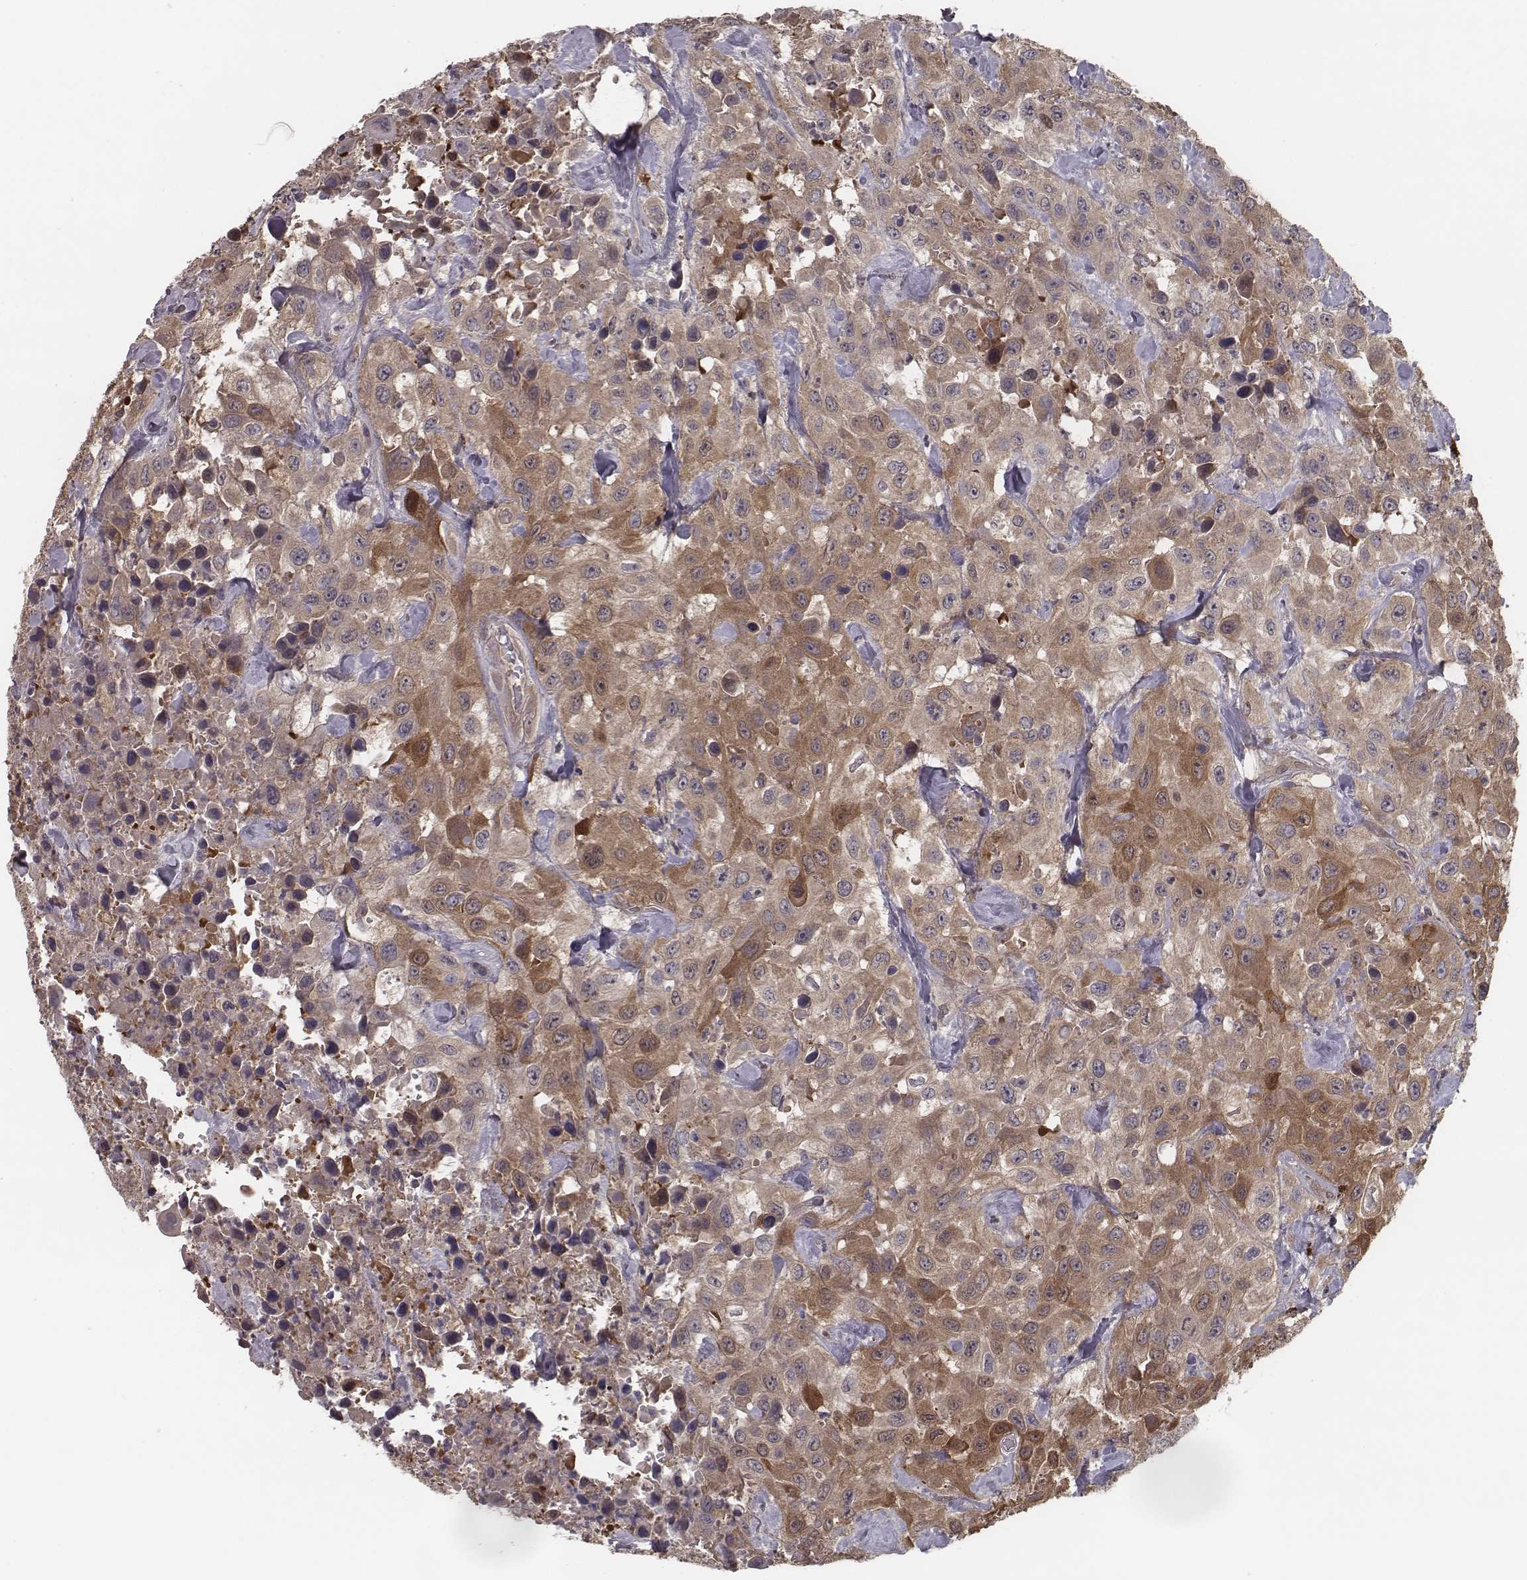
{"staining": {"intensity": "moderate", "quantity": ">75%", "location": "cytoplasmic/membranous"}, "tissue": "urothelial cancer", "cell_type": "Tumor cells", "image_type": "cancer", "snomed": [{"axis": "morphology", "description": "Urothelial carcinoma, High grade"}, {"axis": "topography", "description": "Urinary bladder"}], "caption": "The immunohistochemical stain highlights moderate cytoplasmic/membranous staining in tumor cells of urothelial cancer tissue. (Brightfield microscopy of DAB IHC at high magnification).", "gene": "ISYNA1", "patient": {"sex": "male", "age": 79}}